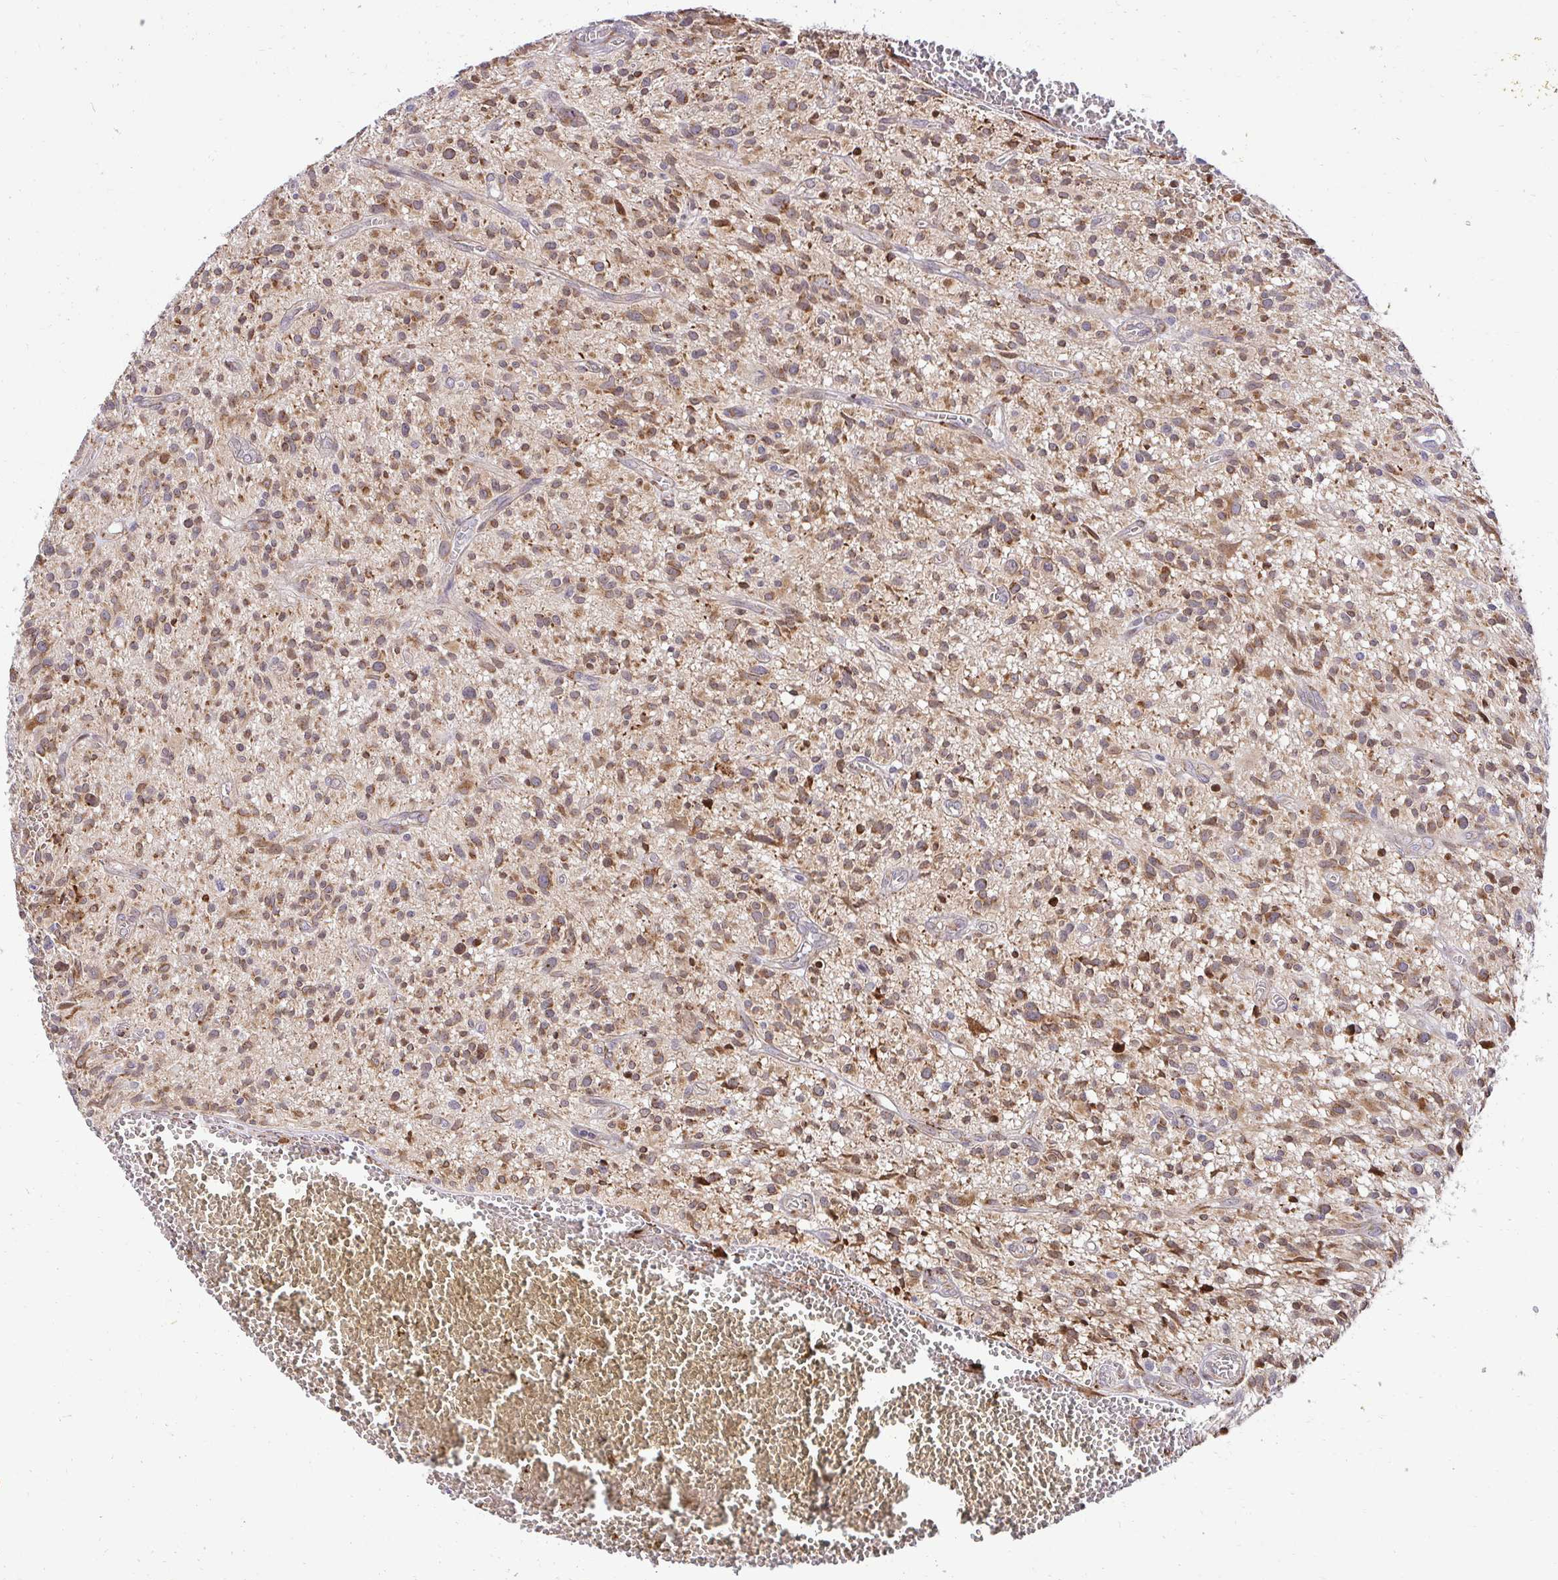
{"staining": {"intensity": "moderate", "quantity": ">75%", "location": "cytoplasmic/membranous"}, "tissue": "glioma", "cell_type": "Tumor cells", "image_type": "cancer", "snomed": [{"axis": "morphology", "description": "Glioma, malignant, High grade"}, {"axis": "topography", "description": "Brain"}], "caption": "IHC micrograph of neoplastic tissue: high-grade glioma (malignant) stained using immunohistochemistry (IHC) demonstrates medium levels of moderate protein expression localized specifically in the cytoplasmic/membranous of tumor cells, appearing as a cytoplasmic/membranous brown color.", "gene": "HPS1", "patient": {"sex": "male", "age": 75}}